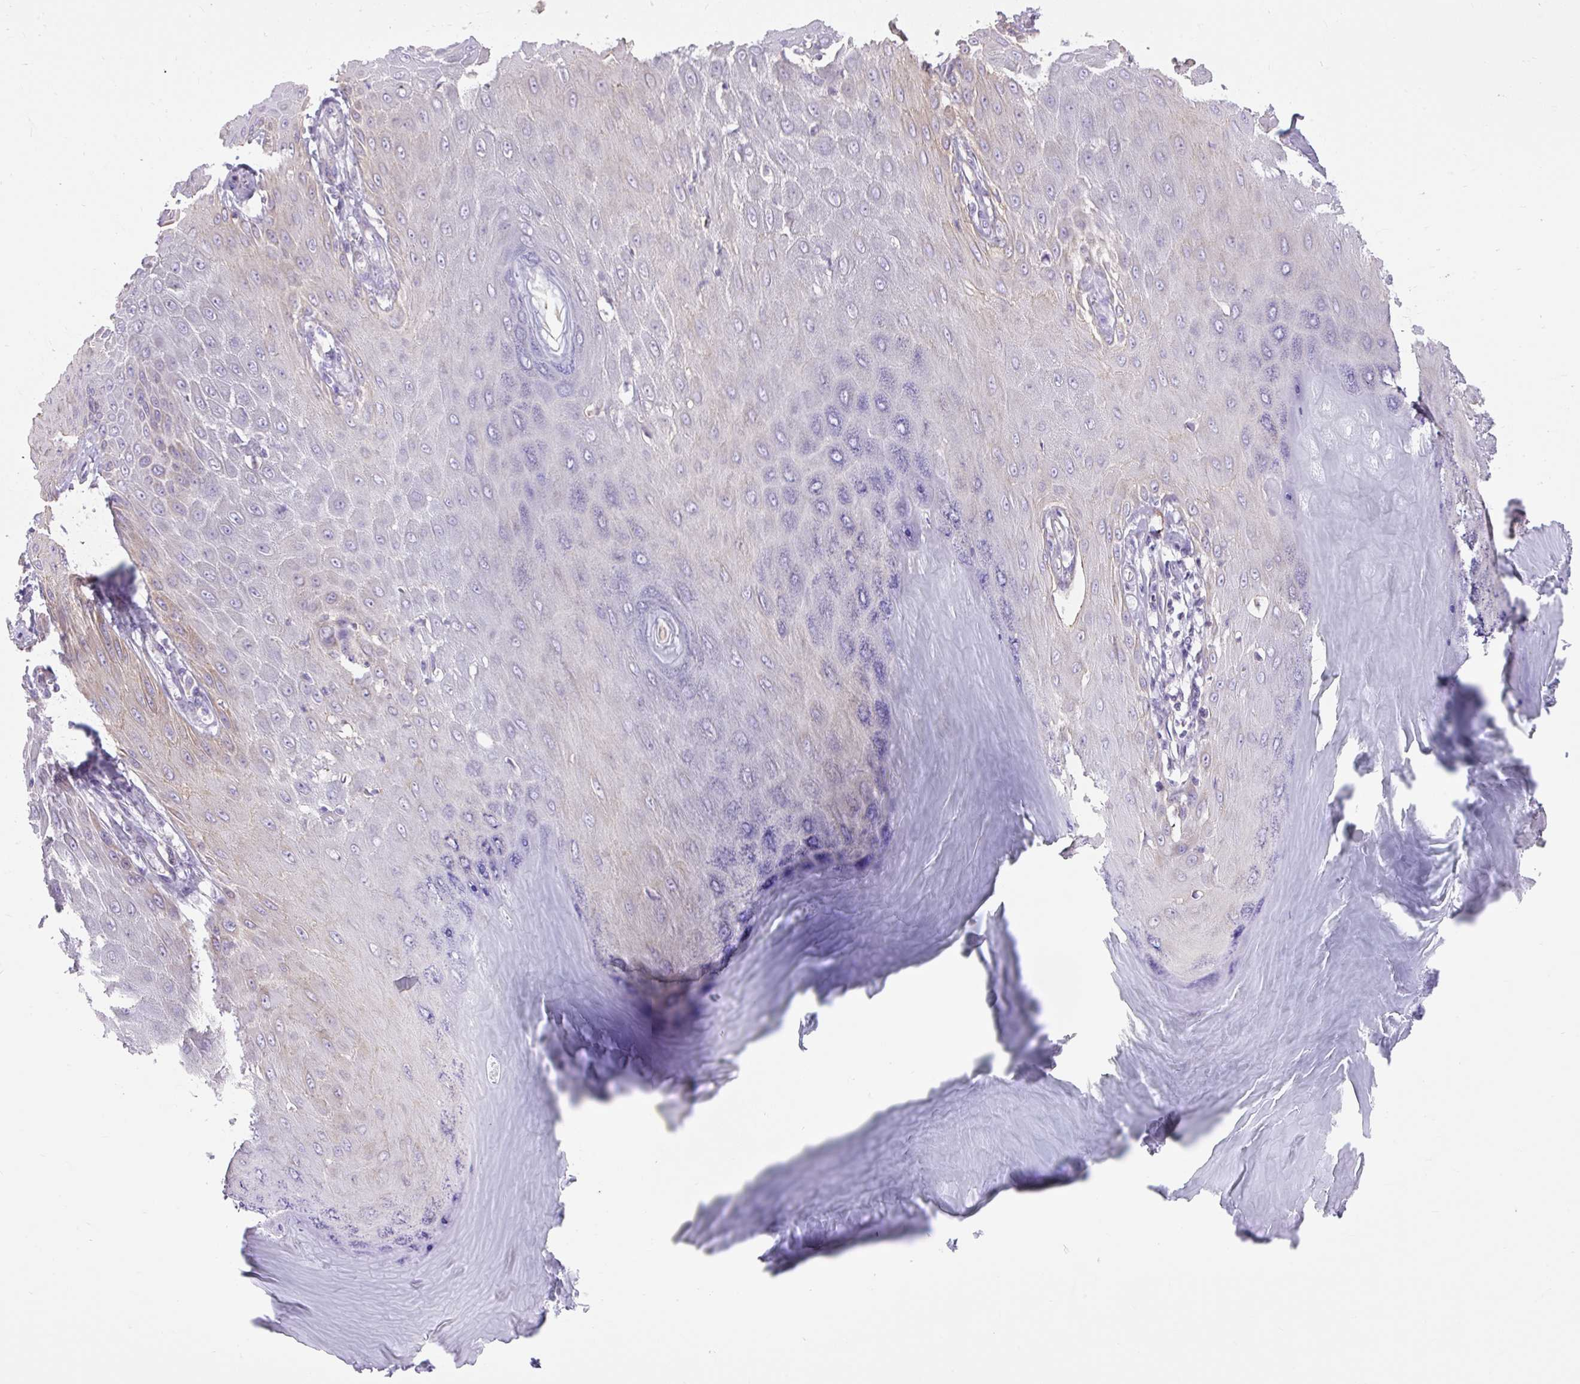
{"staining": {"intensity": "weak", "quantity": "<25%", "location": "cytoplasmic/membranous"}, "tissue": "skin cancer", "cell_type": "Tumor cells", "image_type": "cancer", "snomed": [{"axis": "morphology", "description": "Squamous cell carcinoma, NOS"}, {"axis": "topography", "description": "Skin"}], "caption": "The micrograph demonstrates no staining of tumor cells in skin cancer.", "gene": "RNASE10", "patient": {"sex": "male", "age": 70}}